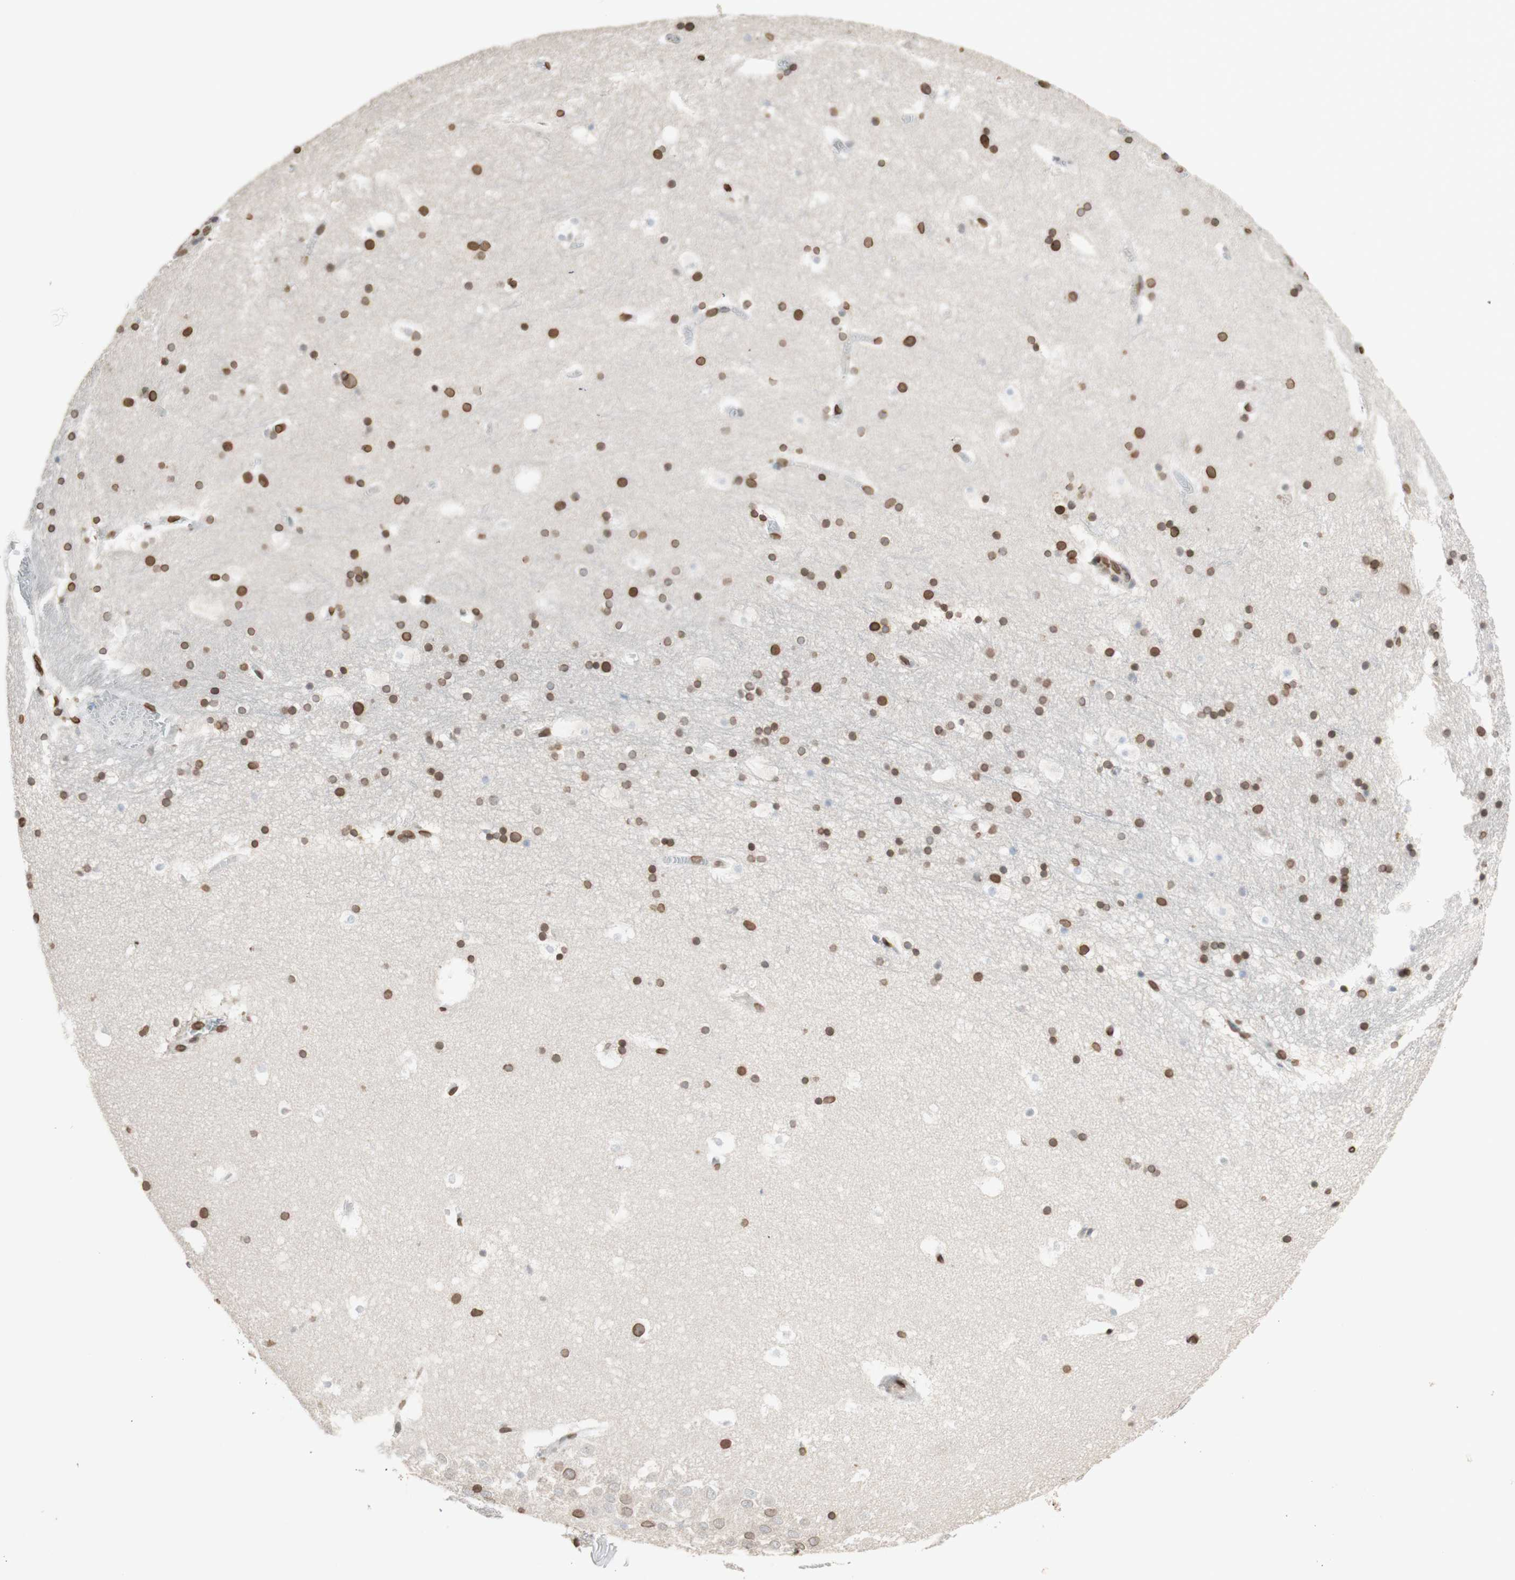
{"staining": {"intensity": "moderate", "quantity": ">75%", "location": "nuclear"}, "tissue": "hippocampus", "cell_type": "Glial cells", "image_type": "normal", "snomed": [{"axis": "morphology", "description": "Normal tissue, NOS"}, {"axis": "topography", "description": "Hippocampus"}], "caption": "Hippocampus stained with immunohistochemistry (IHC) reveals moderate nuclear expression in approximately >75% of glial cells. The protein is stained brown, and the nuclei are stained in blue (DAB (3,3'-diaminobenzidine) IHC with brightfield microscopy, high magnification).", "gene": "TMPO", "patient": {"sex": "male", "age": 45}}